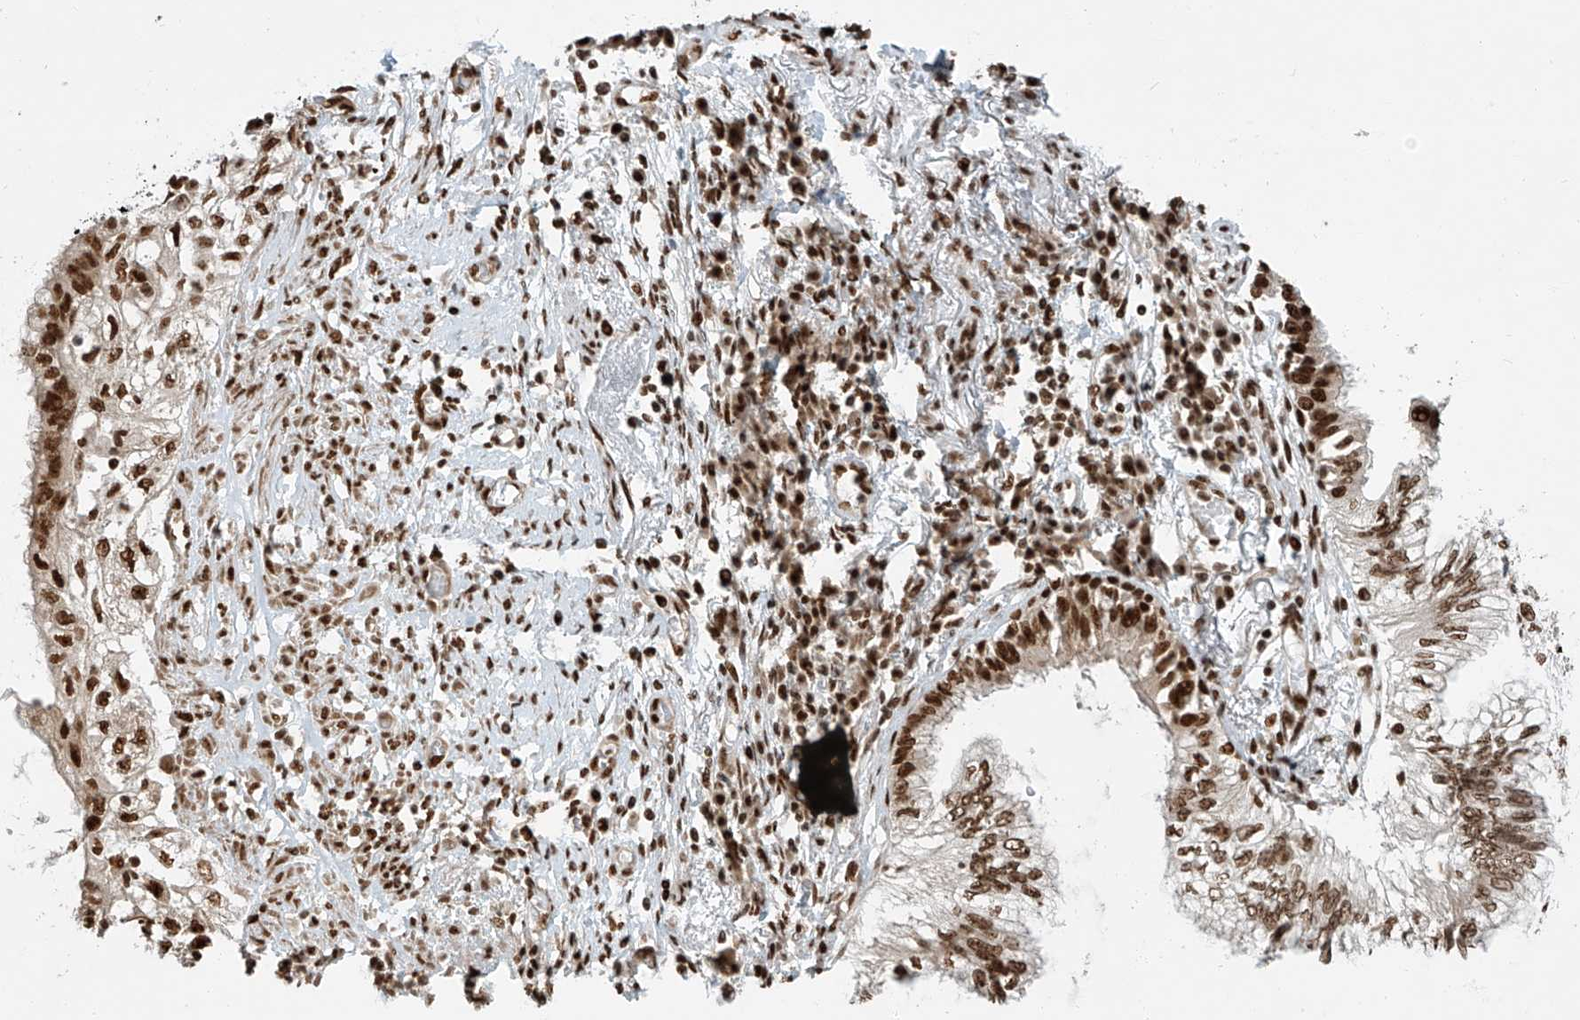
{"staining": {"intensity": "moderate", "quantity": ">75%", "location": "nuclear"}, "tissue": "lung cancer", "cell_type": "Tumor cells", "image_type": "cancer", "snomed": [{"axis": "morphology", "description": "Adenocarcinoma, NOS"}, {"axis": "topography", "description": "Lung"}], "caption": "Tumor cells display moderate nuclear positivity in about >75% of cells in lung adenocarcinoma. (Stains: DAB (3,3'-diaminobenzidine) in brown, nuclei in blue, Microscopy: brightfield microscopy at high magnification).", "gene": "FAM193B", "patient": {"sex": "female", "age": 70}}